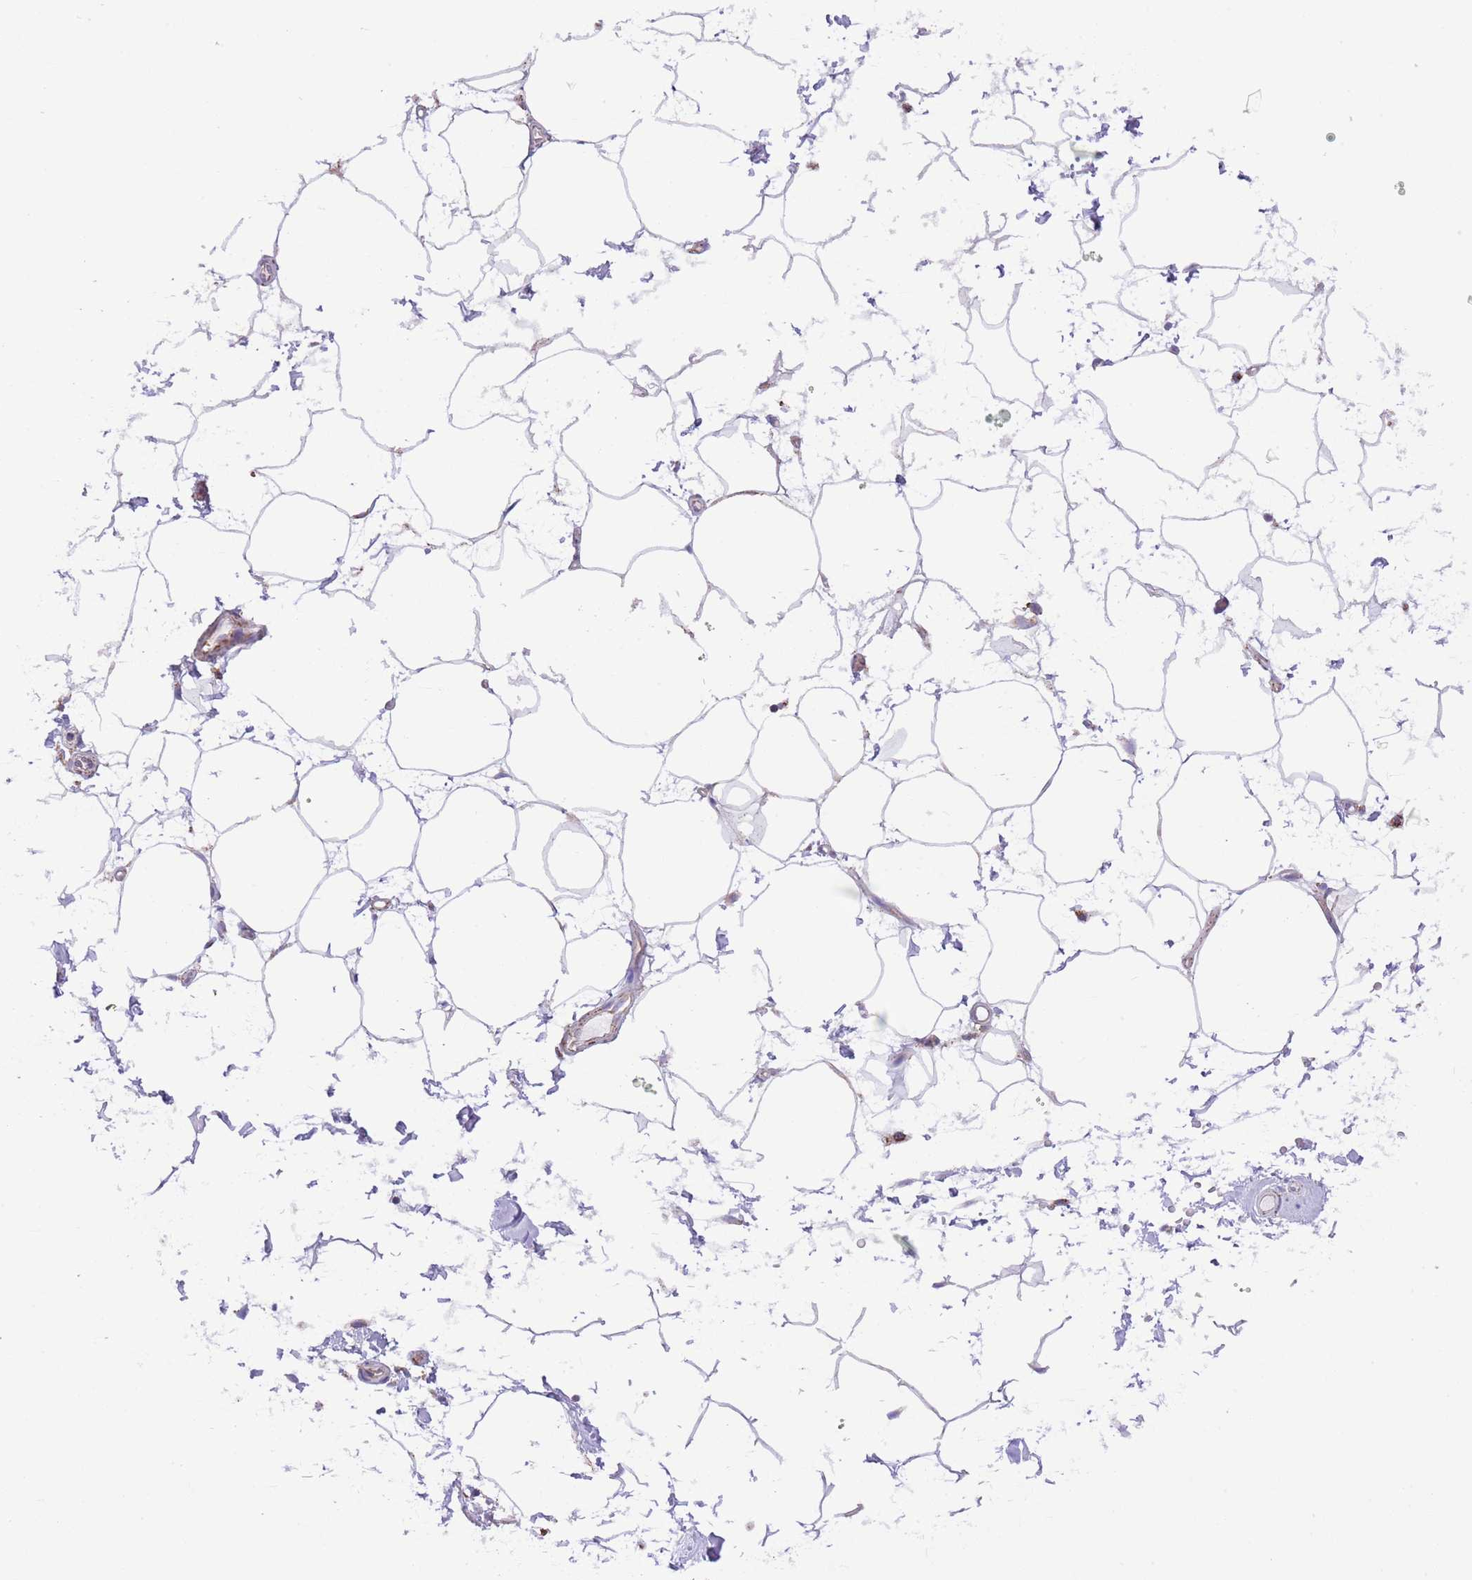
{"staining": {"intensity": "weak", "quantity": "<25%", "location": "cytoplasmic/membranous"}, "tissue": "adipose tissue", "cell_type": "Adipocytes", "image_type": "normal", "snomed": [{"axis": "morphology", "description": "Normal tissue, NOS"}, {"axis": "topography", "description": "Soft tissue"}, {"axis": "topography", "description": "Adipose tissue"}, {"axis": "topography", "description": "Vascular tissue"}, {"axis": "topography", "description": "Peripheral nerve tissue"}], "caption": "A high-resolution image shows immunohistochemistry staining of benign adipose tissue, which exhibits no significant positivity in adipocytes. The staining is performed using DAB brown chromogen with nuclei counter-stained in using hematoxylin.", "gene": "SS18L2", "patient": {"sex": "male", "age": 74}}